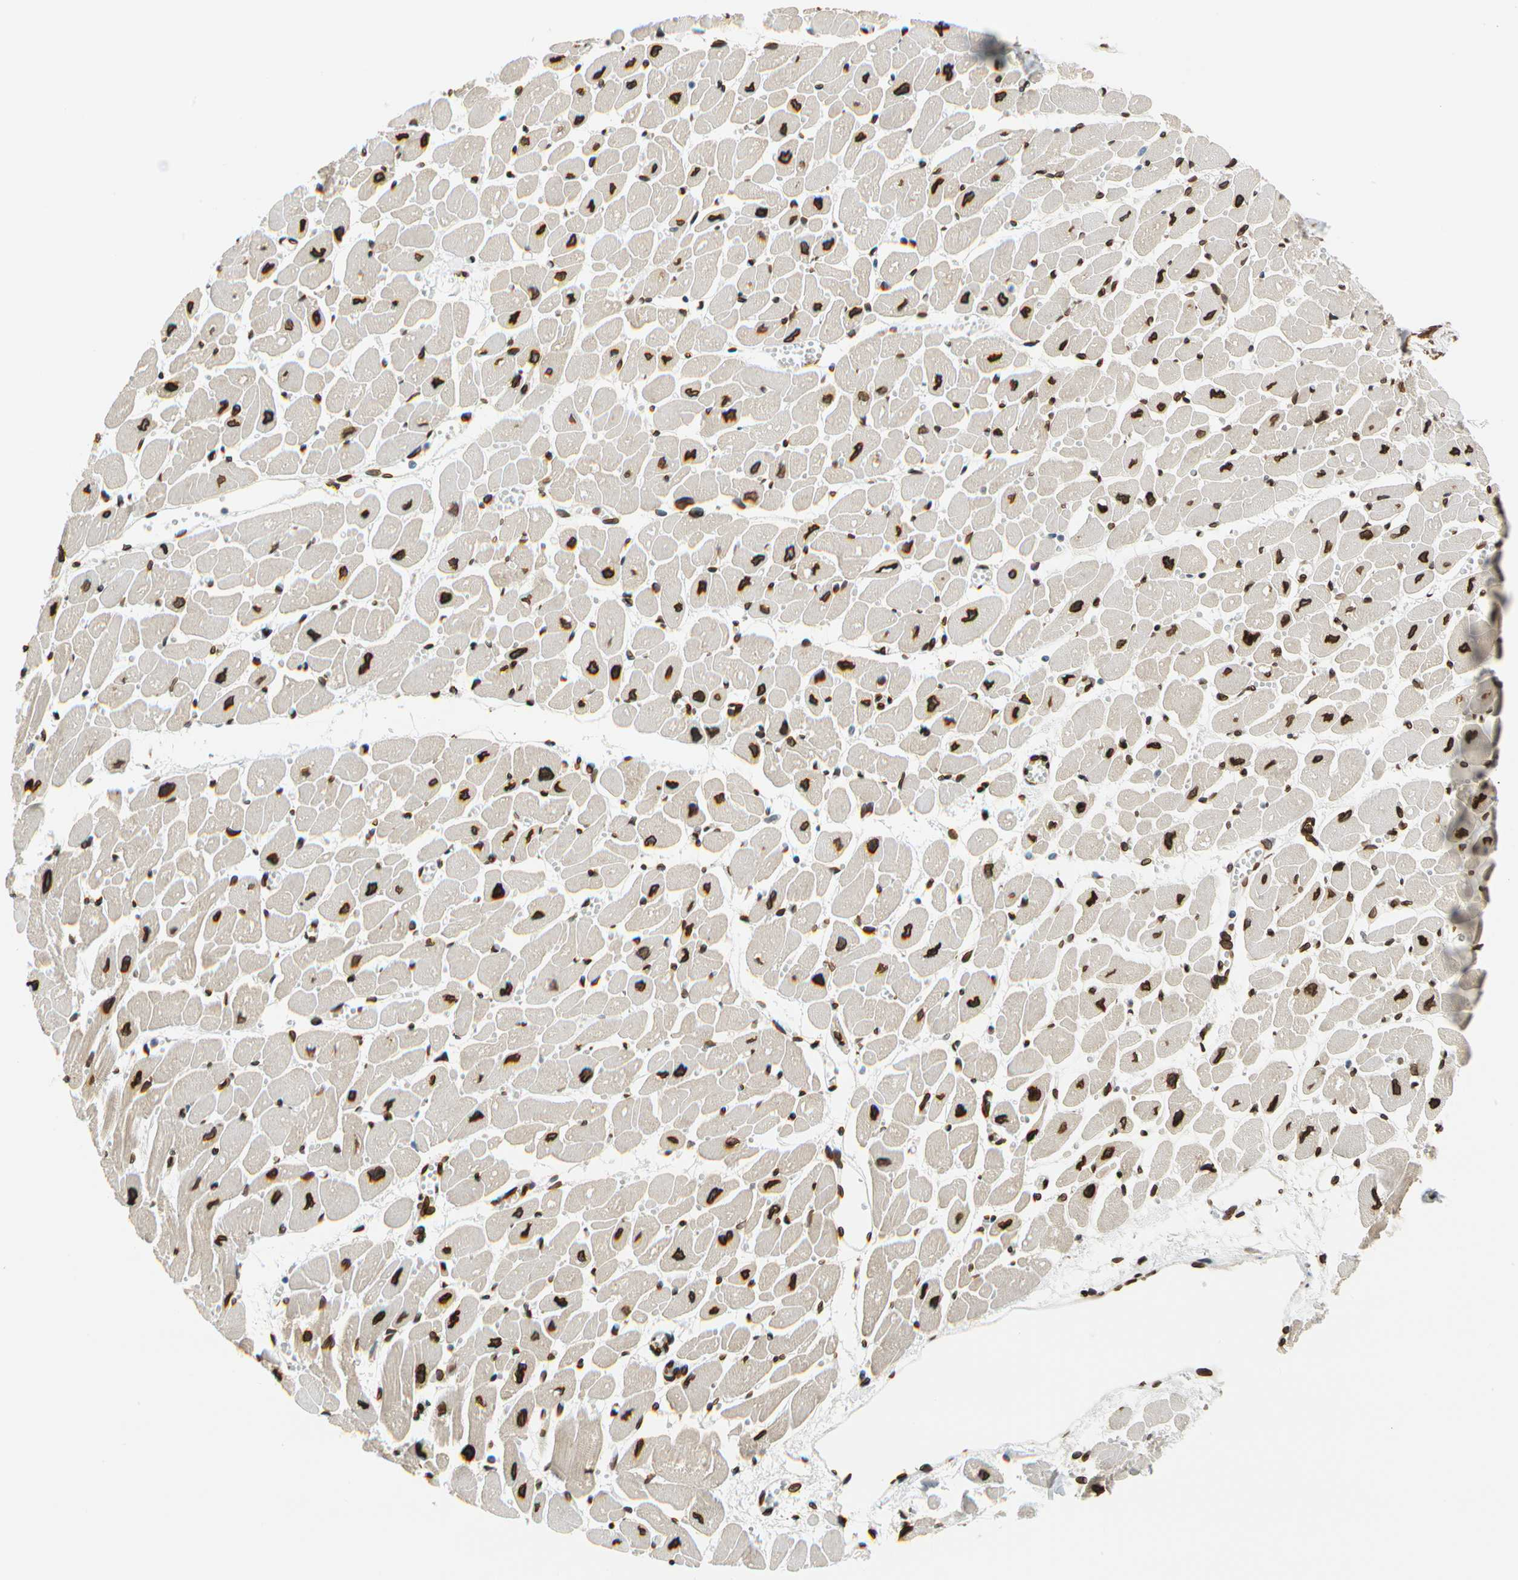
{"staining": {"intensity": "strong", "quantity": ">75%", "location": "cytoplasmic/membranous,nuclear"}, "tissue": "heart muscle", "cell_type": "Cardiomyocytes", "image_type": "normal", "snomed": [{"axis": "morphology", "description": "Normal tissue, NOS"}, {"axis": "topography", "description": "Heart"}], "caption": "This histopathology image exhibits unremarkable heart muscle stained with immunohistochemistry to label a protein in brown. The cytoplasmic/membranous,nuclear of cardiomyocytes show strong positivity for the protein. Nuclei are counter-stained blue.", "gene": "SUN1", "patient": {"sex": "female", "age": 54}}